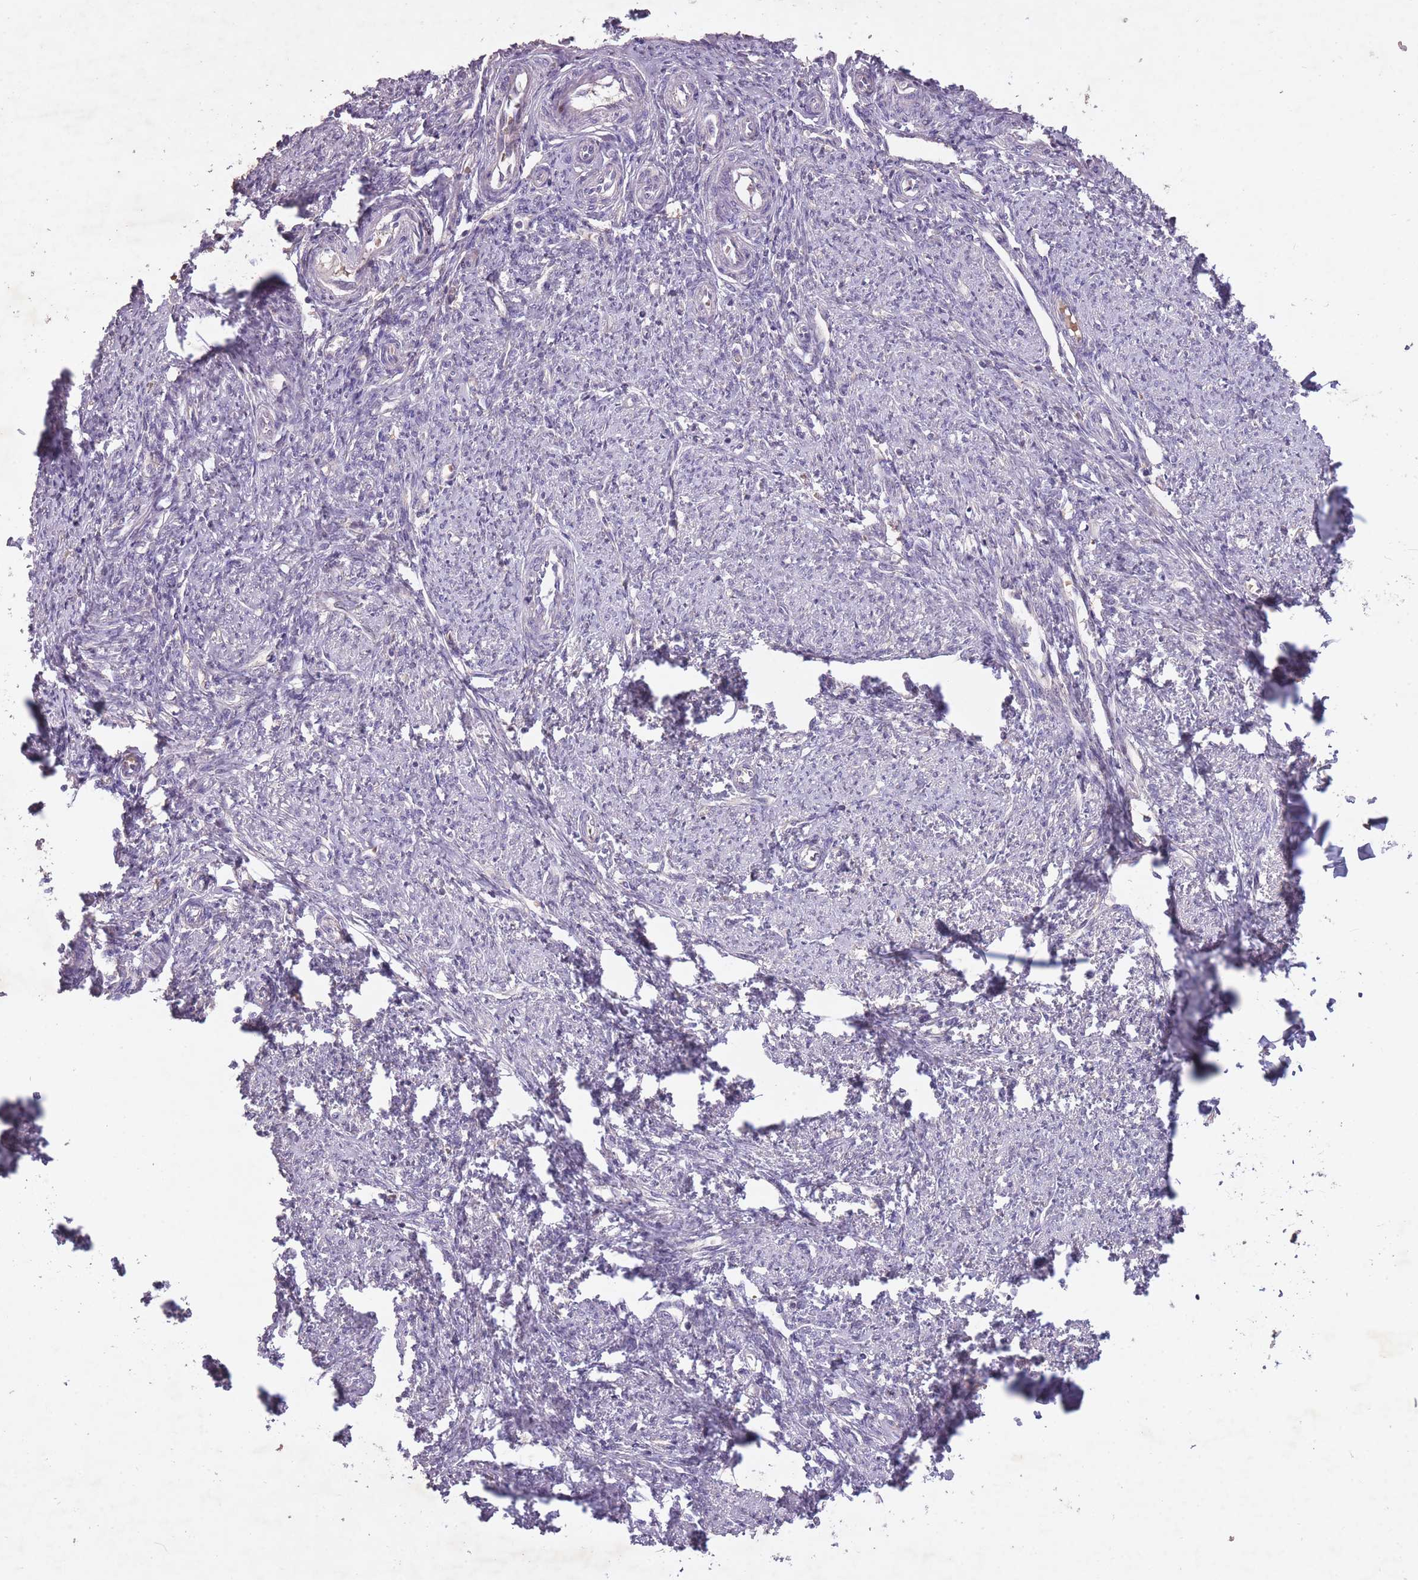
{"staining": {"intensity": "negative", "quantity": "none", "location": "none"}, "tissue": "smooth muscle", "cell_type": "Smooth muscle cells", "image_type": "normal", "snomed": [{"axis": "morphology", "description": "Normal tissue, NOS"}, {"axis": "topography", "description": "Smooth muscle"}, {"axis": "topography", "description": "Uterus"}], "caption": "Immunohistochemistry photomicrograph of normal smooth muscle: human smooth muscle stained with DAB demonstrates no significant protein expression in smooth muscle cells. (DAB immunohistochemistry (IHC) visualized using brightfield microscopy, high magnification).", "gene": "OR2V1", "patient": {"sex": "female", "age": 59}}